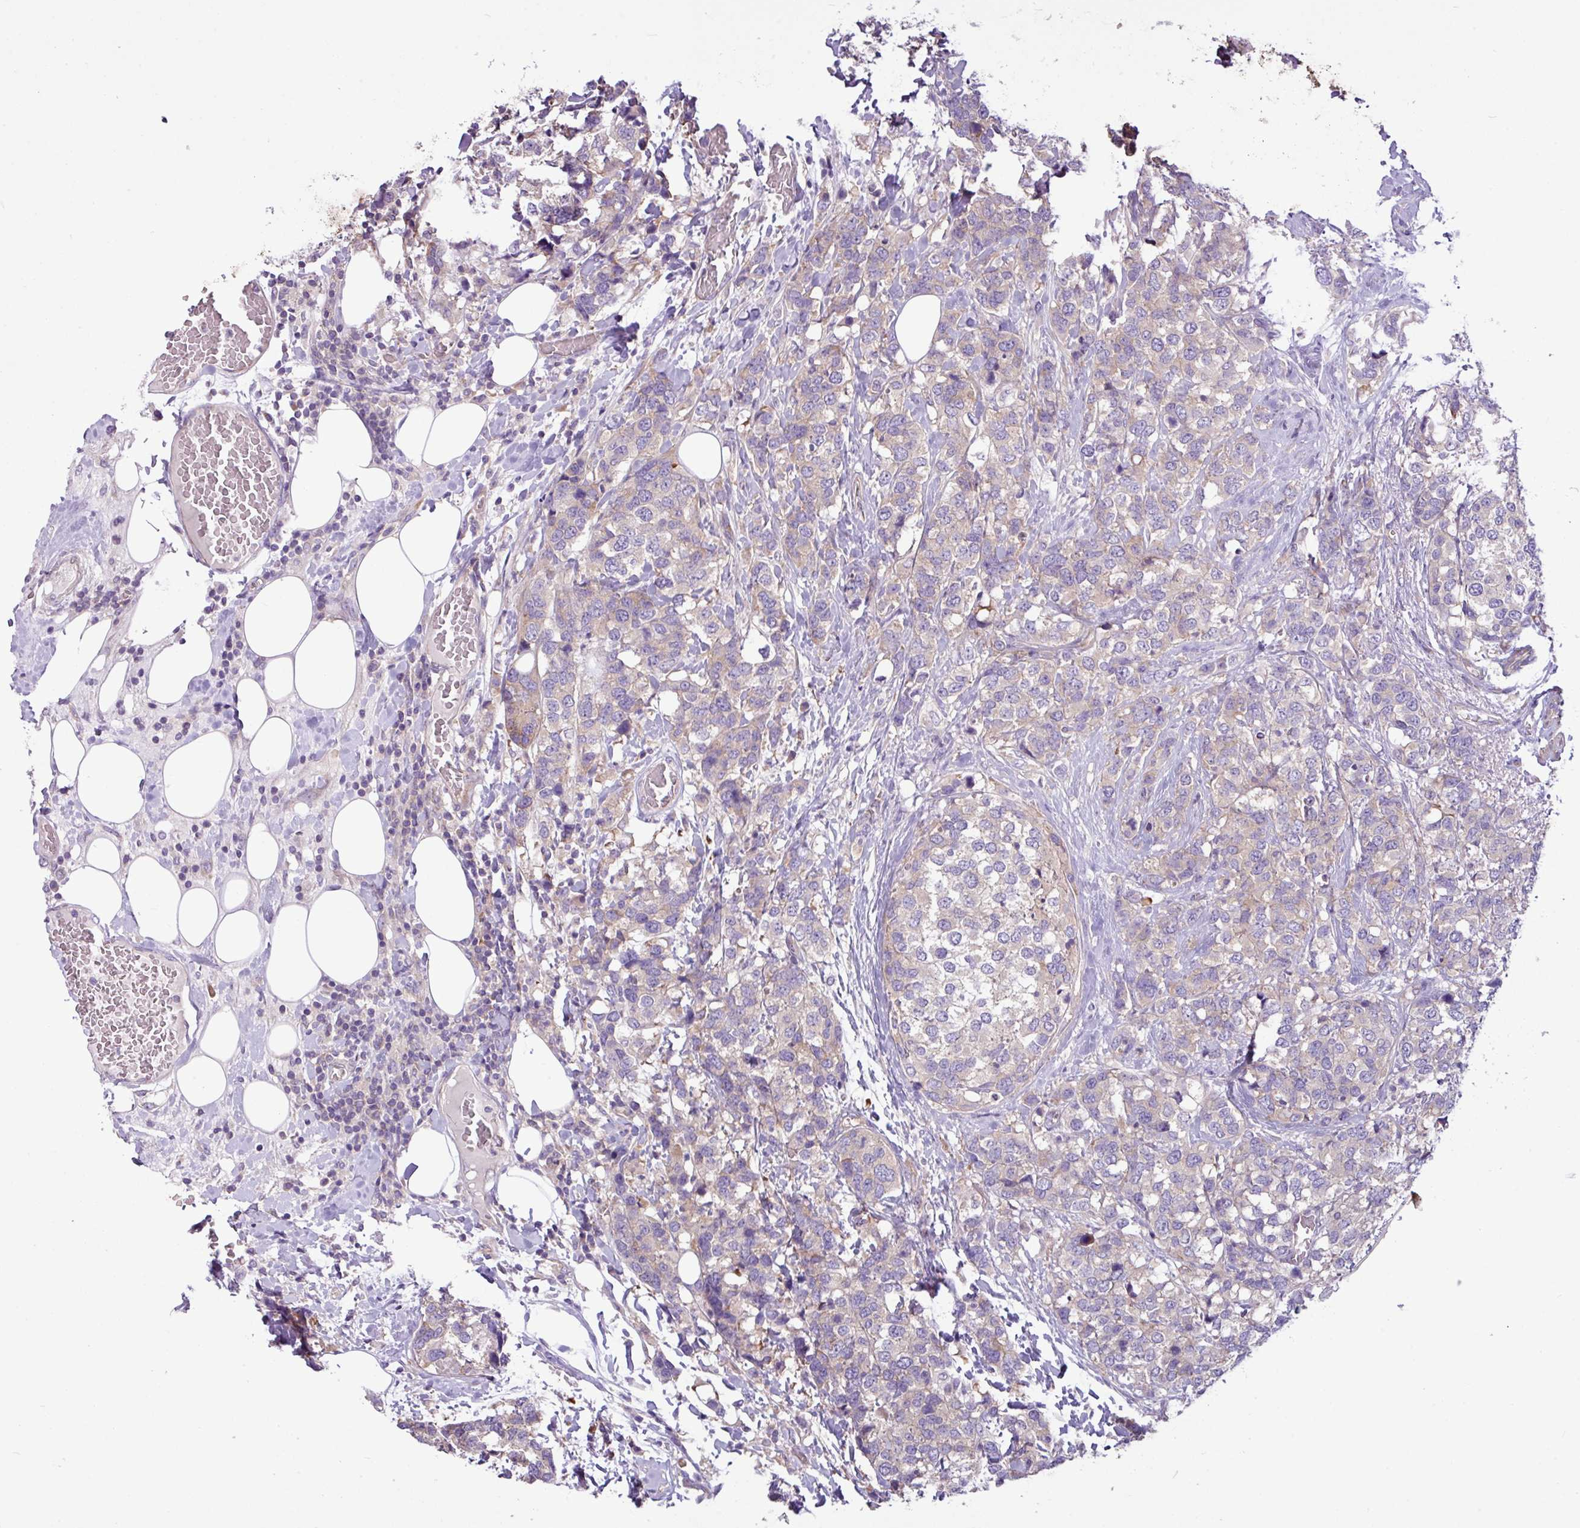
{"staining": {"intensity": "weak", "quantity": "25%-75%", "location": "cytoplasmic/membranous"}, "tissue": "breast cancer", "cell_type": "Tumor cells", "image_type": "cancer", "snomed": [{"axis": "morphology", "description": "Lobular carcinoma"}, {"axis": "topography", "description": "Breast"}], "caption": "Breast cancer (lobular carcinoma) stained with DAB immunohistochemistry (IHC) displays low levels of weak cytoplasmic/membranous positivity in about 25%-75% of tumor cells.", "gene": "MROH2A", "patient": {"sex": "female", "age": 59}}